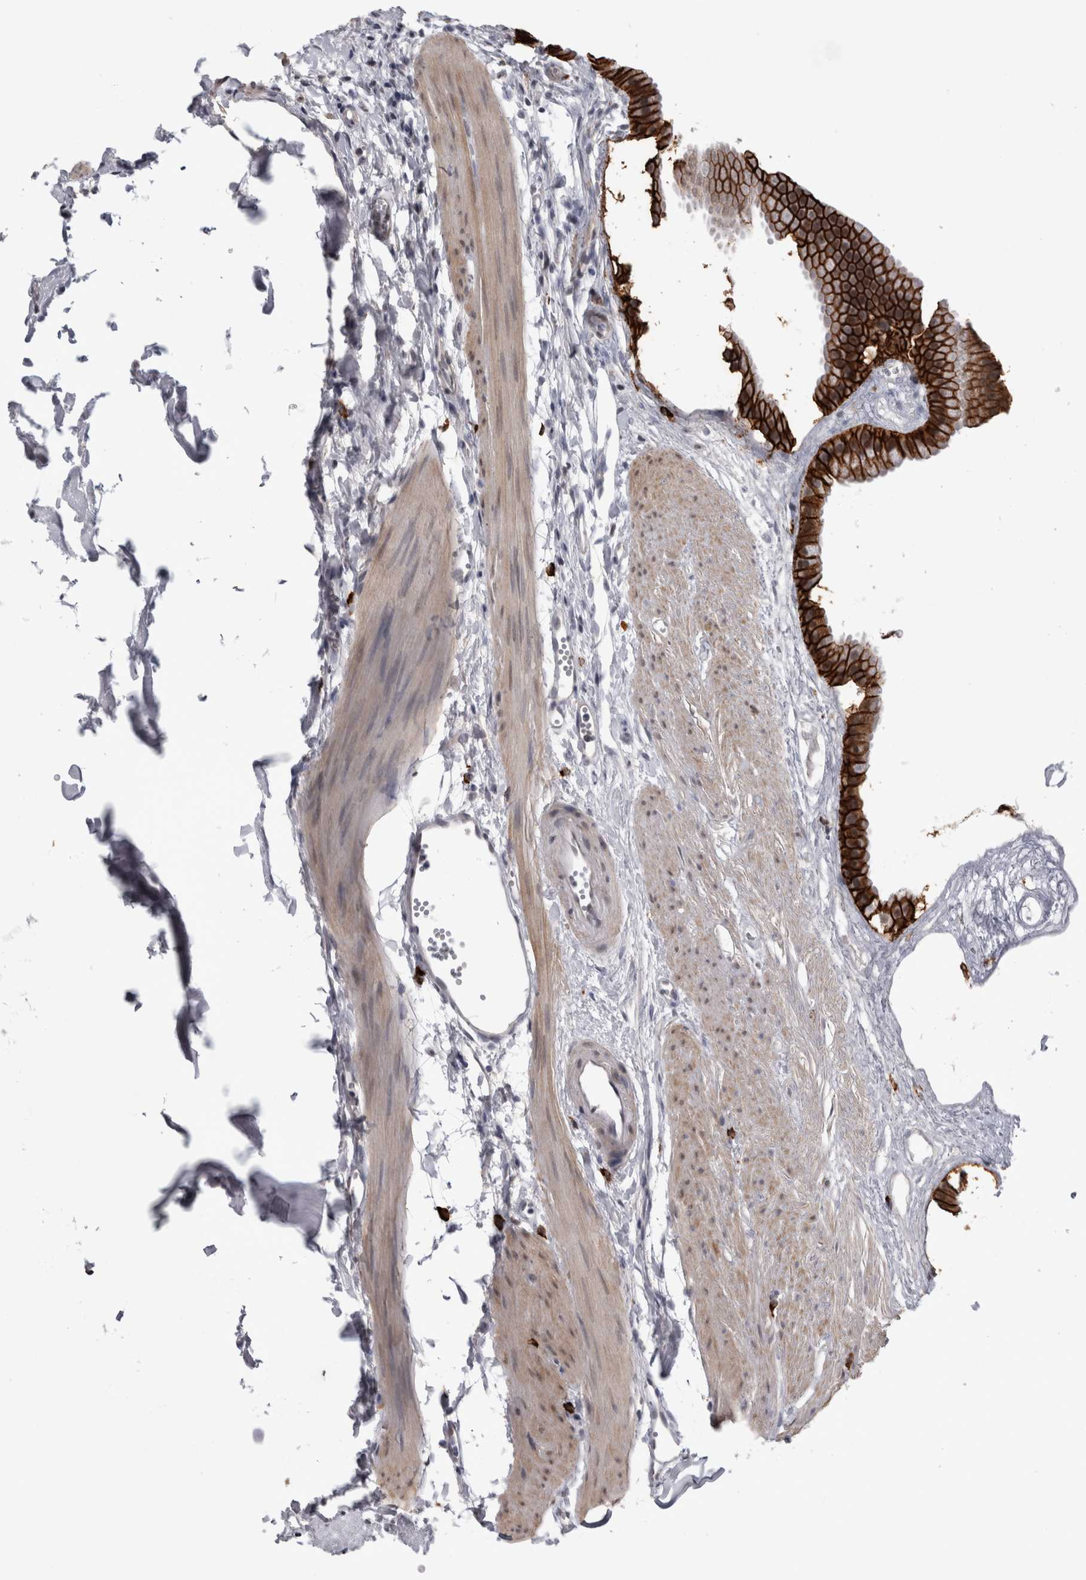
{"staining": {"intensity": "strong", "quantity": ">75%", "location": "cytoplasmic/membranous"}, "tissue": "gallbladder", "cell_type": "Glandular cells", "image_type": "normal", "snomed": [{"axis": "morphology", "description": "Normal tissue, NOS"}, {"axis": "topography", "description": "Gallbladder"}], "caption": "High-magnification brightfield microscopy of benign gallbladder stained with DAB (3,3'-diaminobenzidine) (brown) and counterstained with hematoxylin (blue). glandular cells exhibit strong cytoplasmic/membranous staining is identified in about>75% of cells.", "gene": "PEBP4", "patient": {"sex": "female", "age": 64}}